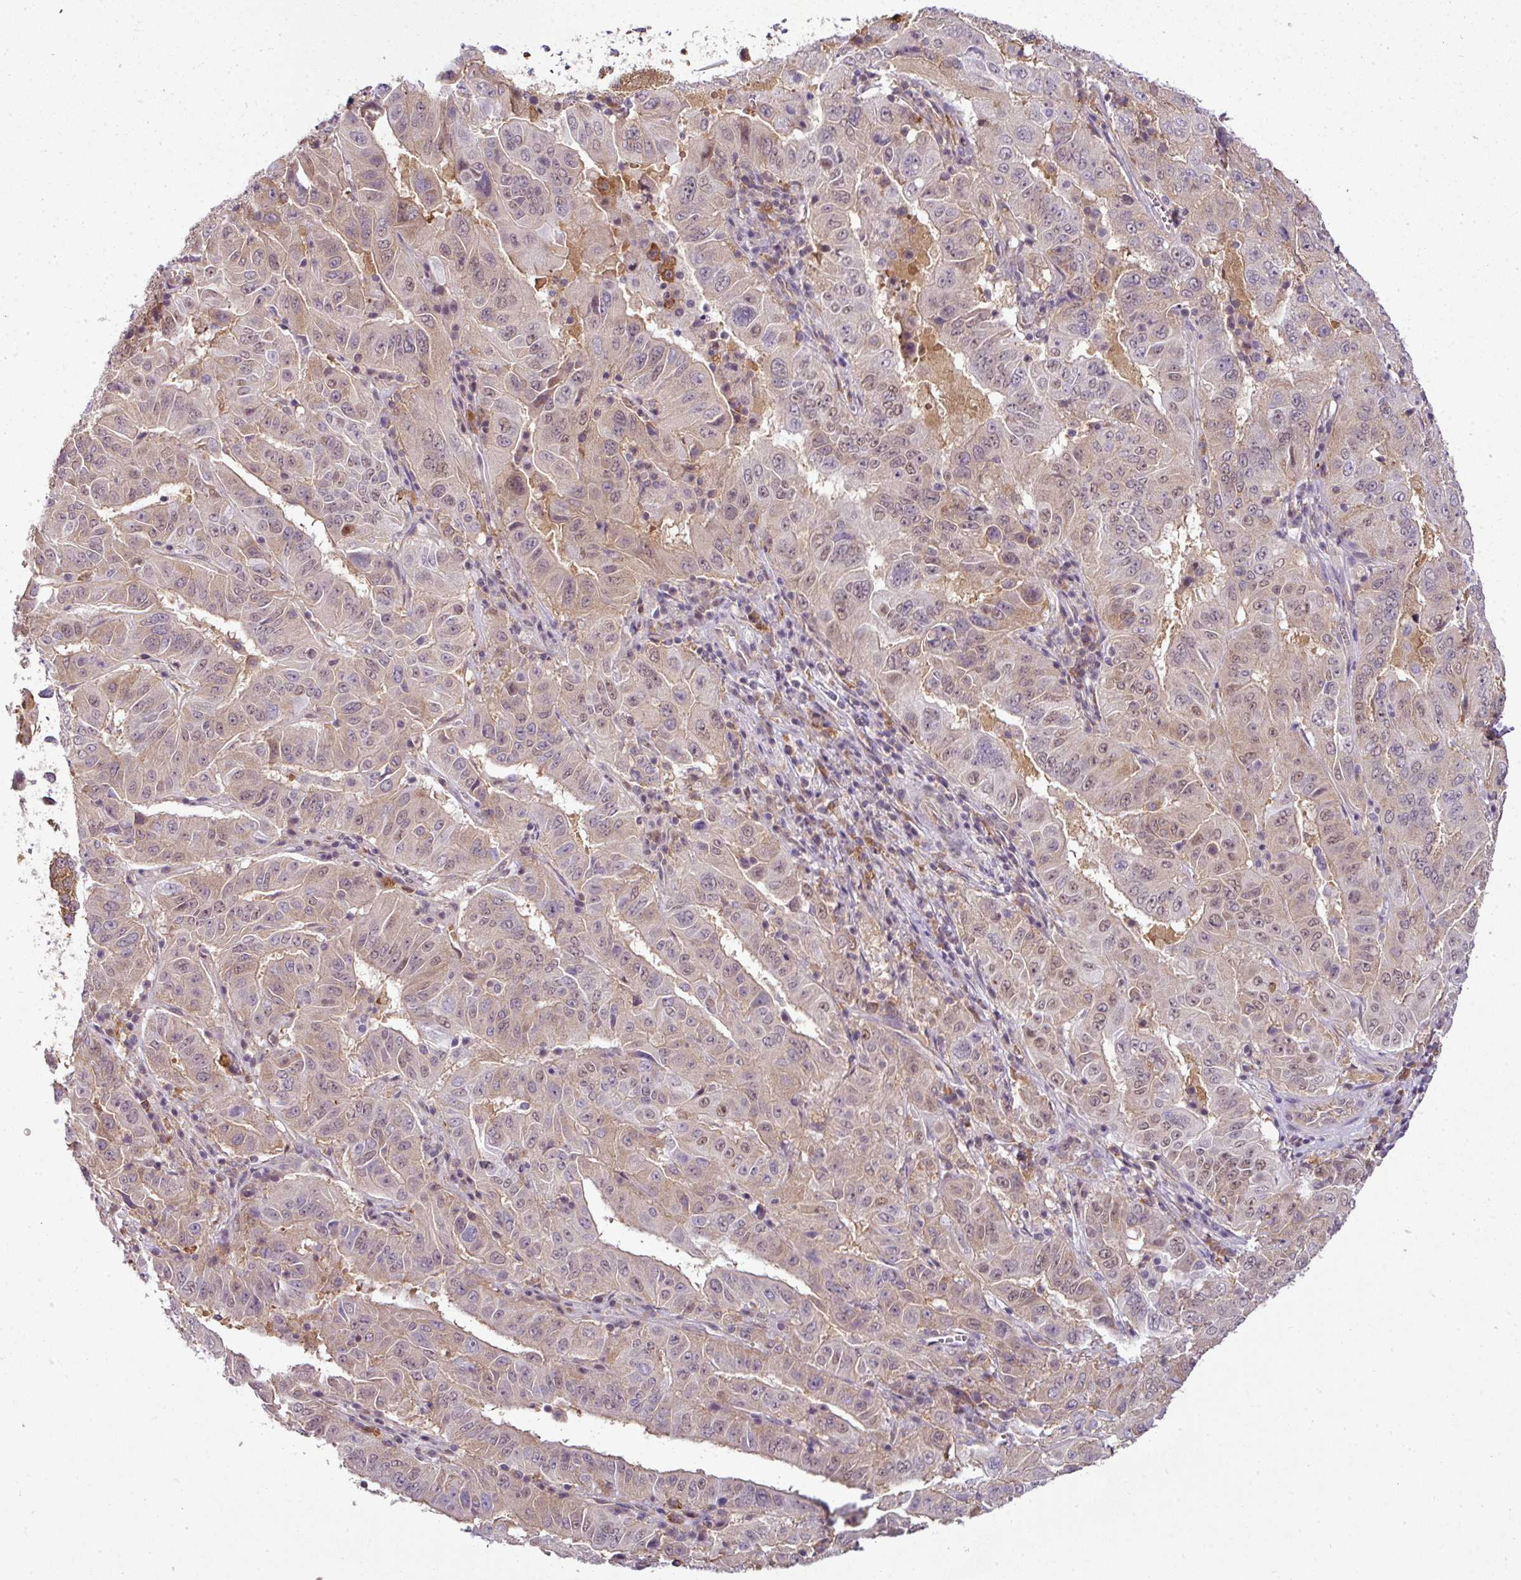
{"staining": {"intensity": "weak", "quantity": "25%-75%", "location": "cytoplasmic/membranous,nuclear"}, "tissue": "pancreatic cancer", "cell_type": "Tumor cells", "image_type": "cancer", "snomed": [{"axis": "morphology", "description": "Adenocarcinoma, NOS"}, {"axis": "topography", "description": "Pancreas"}], "caption": "The histopathology image demonstrates immunohistochemical staining of adenocarcinoma (pancreatic). There is weak cytoplasmic/membranous and nuclear staining is appreciated in about 25%-75% of tumor cells. The staining is performed using DAB brown chromogen to label protein expression. The nuclei are counter-stained blue using hematoxylin.", "gene": "RBM4B", "patient": {"sex": "male", "age": 63}}